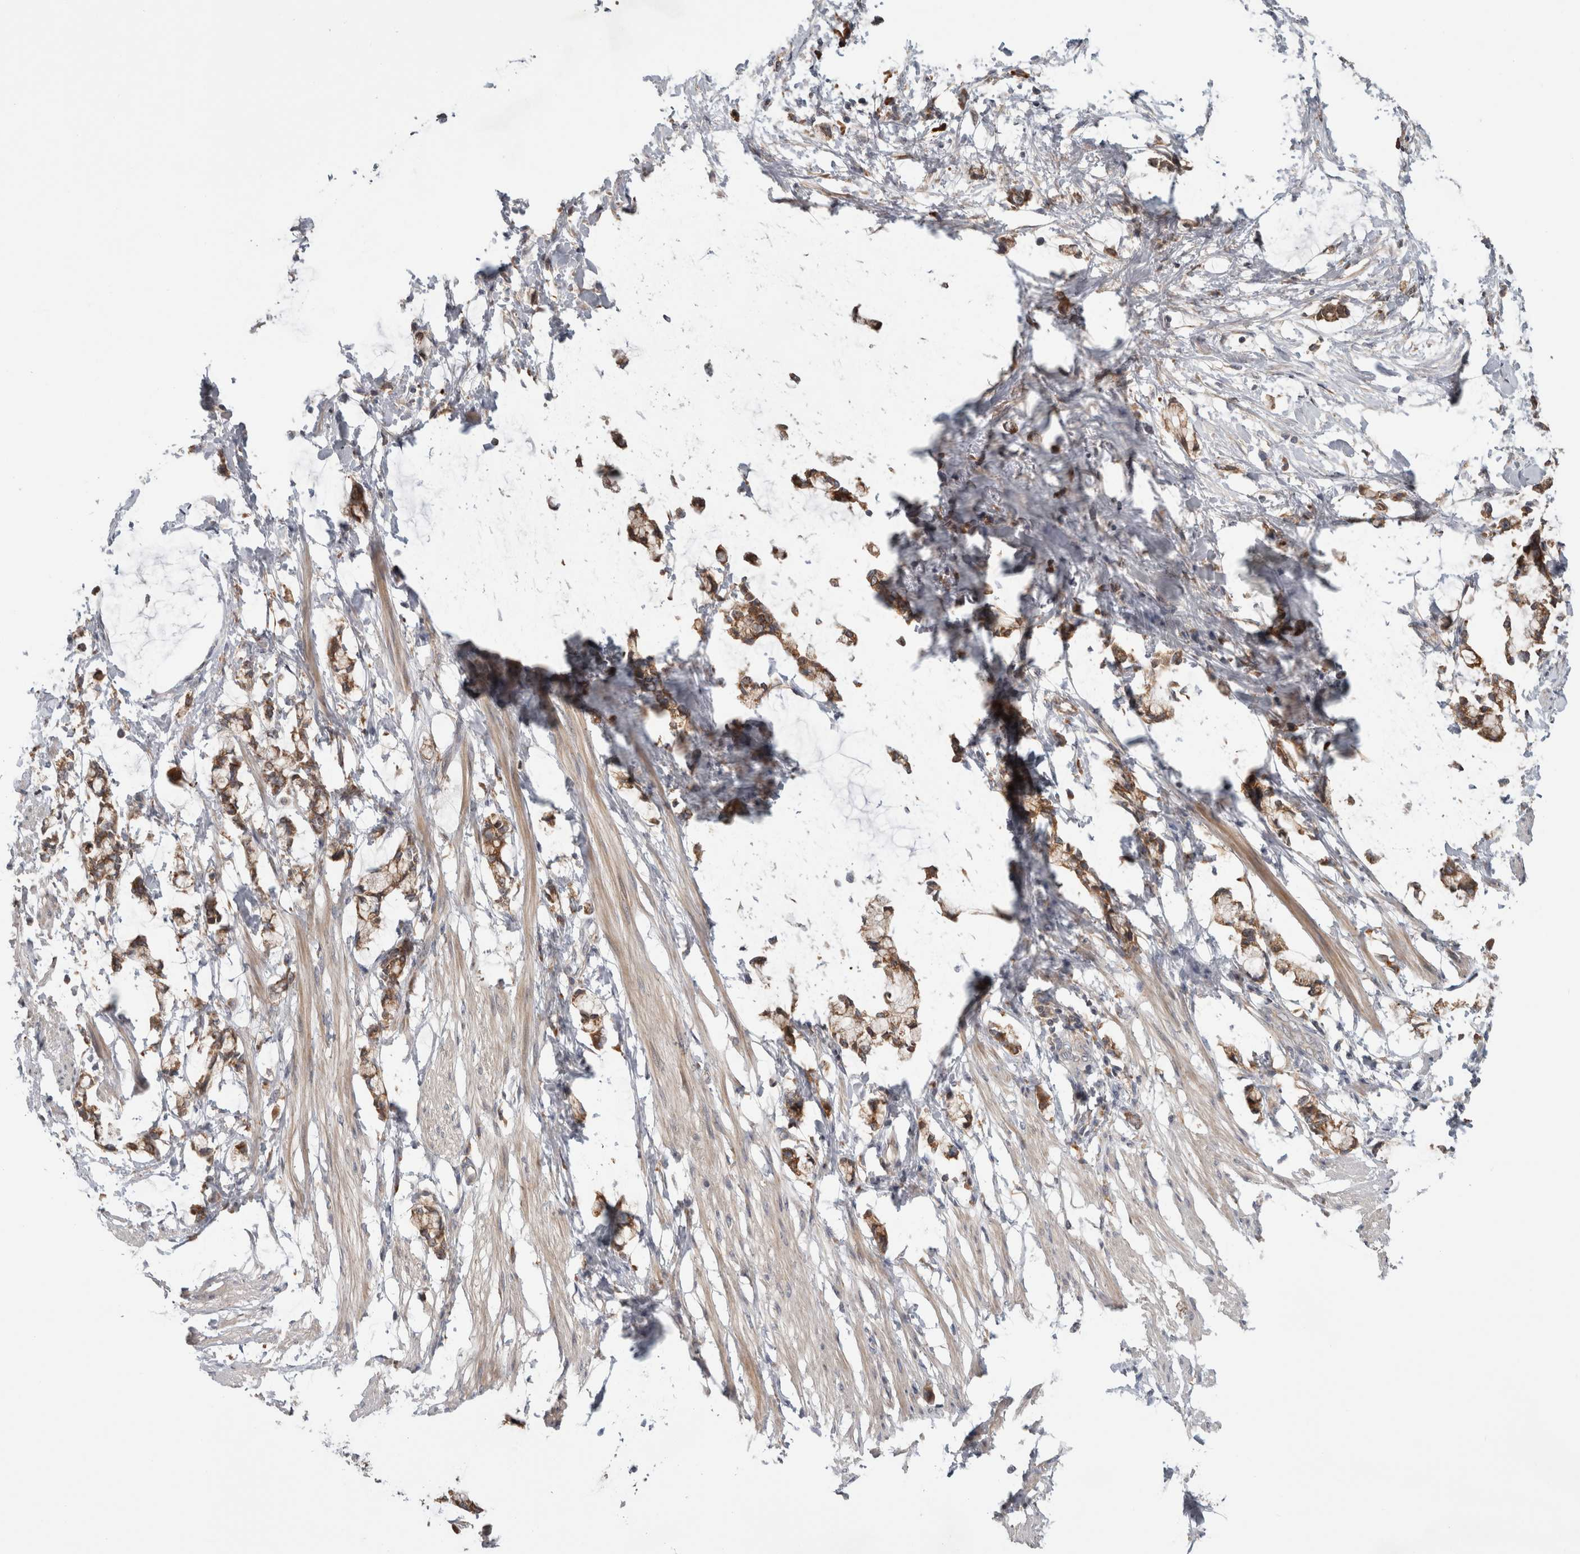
{"staining": {"intensity": "weak", "quantity": ">75%", "location": "cytoplasmic/membranous"}, "tissue": "smooth muscle", "cell_type": "Smooth muscle cells", "image_type": "normal", "snomed": [{"axis": "morphology", "description": "Normal tissue, NOS"}, {"axis": "morphology", "description": "Adenocarcinoma, NOS"}, {"axis": "topography", "description": "Smooth muscle"}, {"axis": "topography", "description": "Colon"}], "caption": "This is a micrograph of immunohistochemistry staining of benign smooth muscle, which shows weak expression in the cytoplasmic/membranous of smooth muscle cells.", "gene": "ADGRL3", "patient": {"sex": "male", "age": 14}}